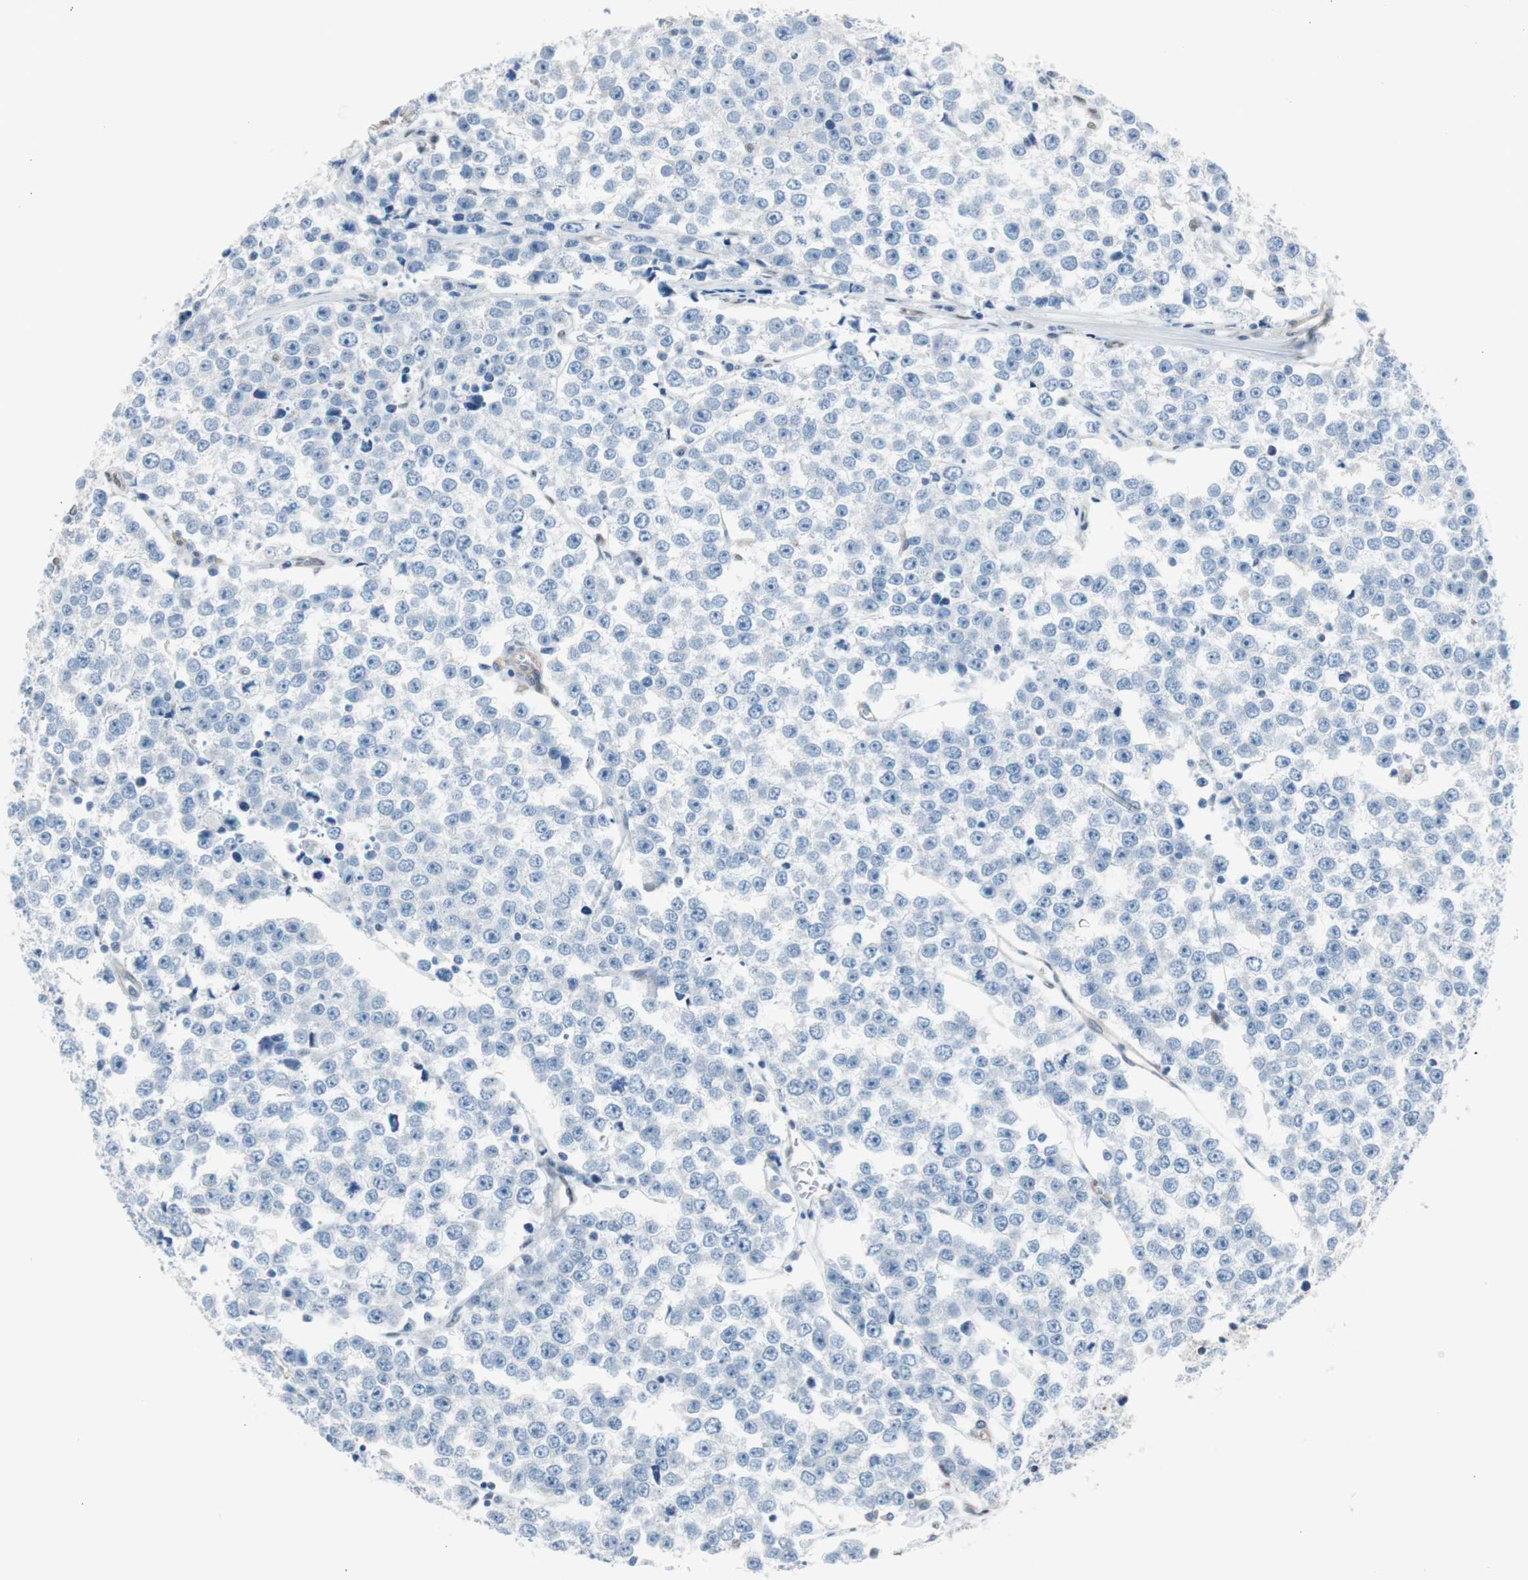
{"staining": {"intensity": "negative", "quantity": "none", "location": "none"}, "tissue": "testis cancer", "cell_type": "Tumor cells", "image_type": "cancer", "snomed": [{"axis": "morphology", "description": "Seminoma, NOS"}, {"axis": "morphology", "description": "Carcinoma, Embryonal, NOS"}, {"axis": "topography", "description": "Testis"}], "caption": "There is no significant positivity in tumor cells of testis cancer.", "gene": "PML", "patient": {"sex": "male", "age": 52}}